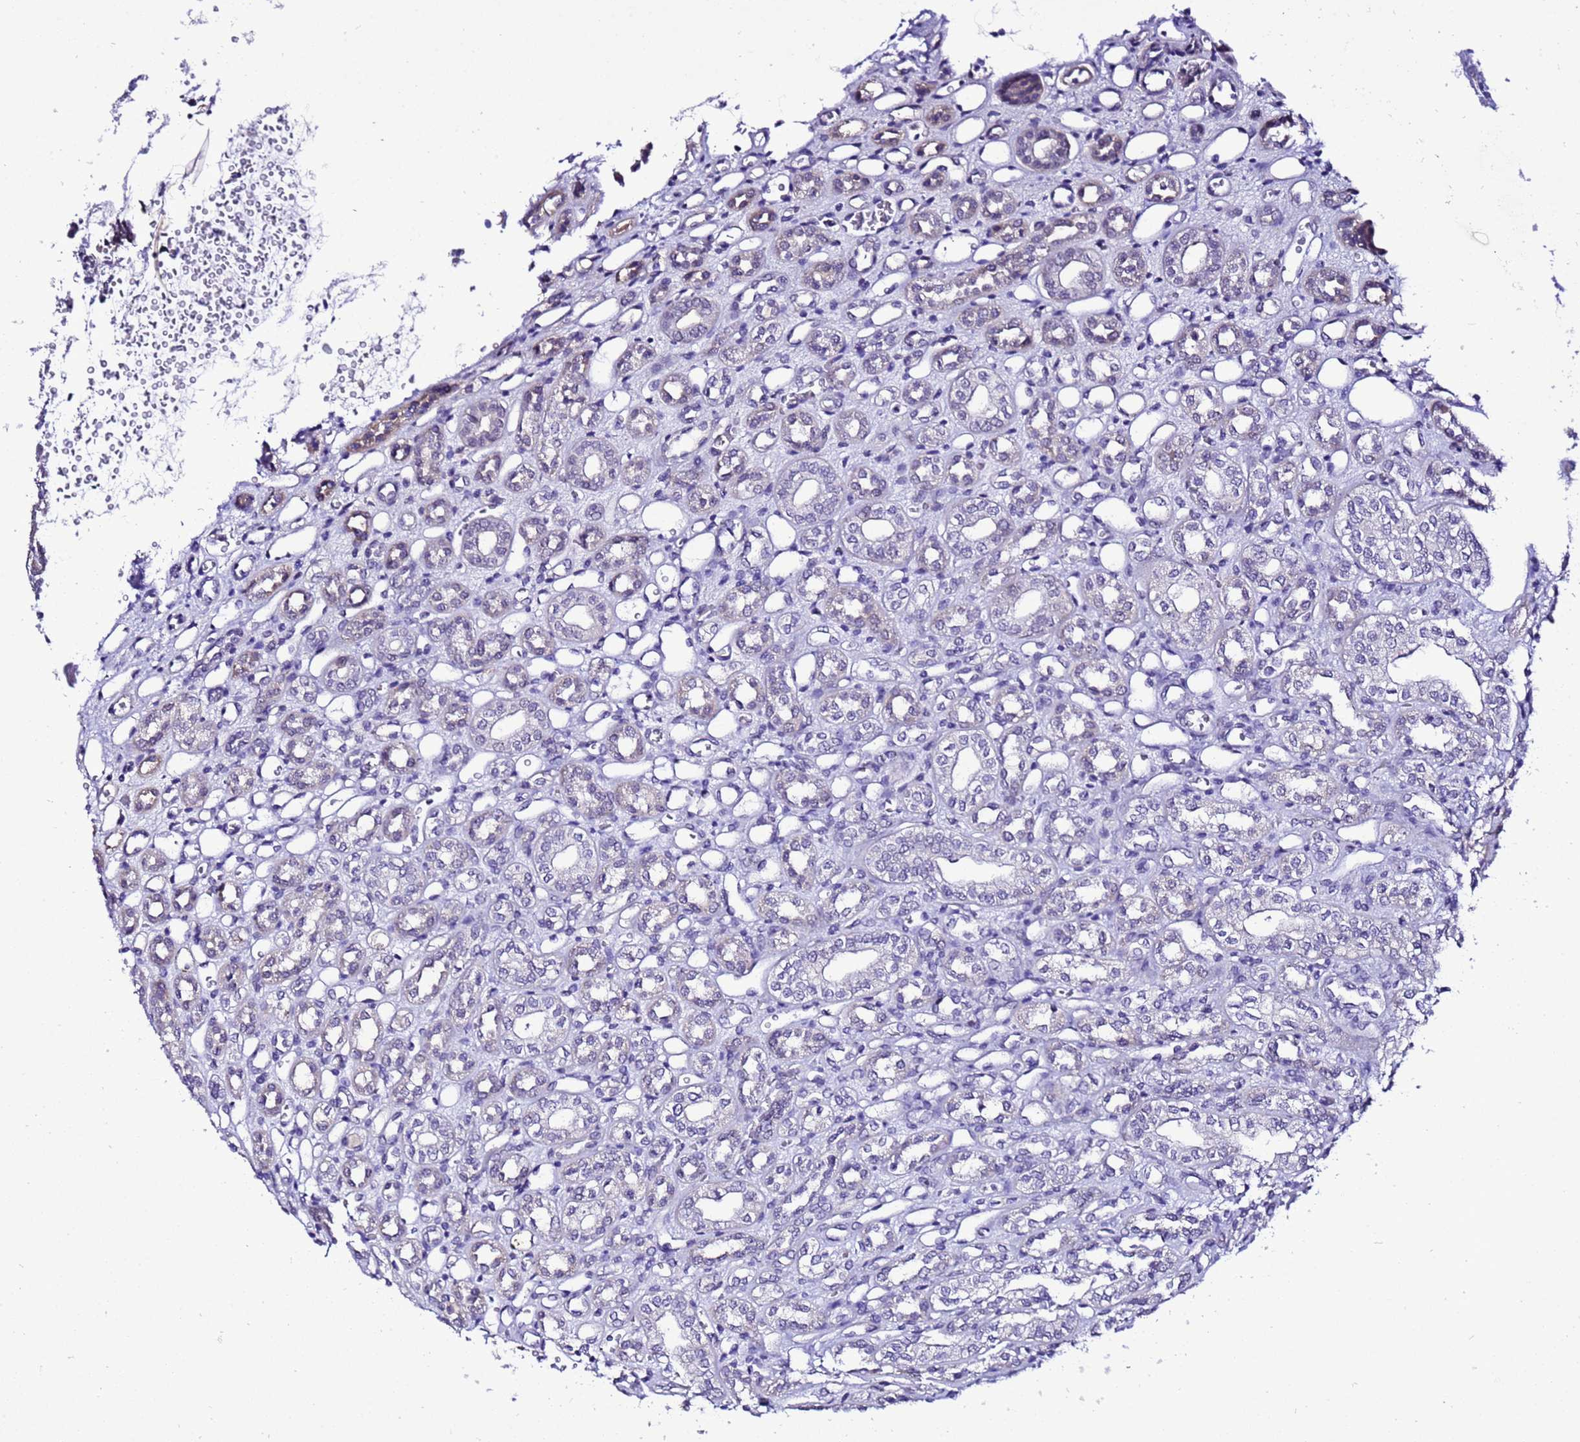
{"staining": {"intensity": "negative", "quantity": "none", "location": "none"}, "tissue": "kidney", "cell_type": "Cells in glomeruli", "image_type": "normal", "snomed": [{"axis": "morphology", "description": "Normal tissue, NOS"}, {"axis": "morphology", "description": "Neoplasm, malignant, NOS"}, {"axis": "topography", "description": "Kidney"}], "caption": "Protein analysis of benign kidney demonstrates no significant staining in cells in glomeruli.", "gene": "C19orf47", "patient": {"sex": "female", "age": 1}}